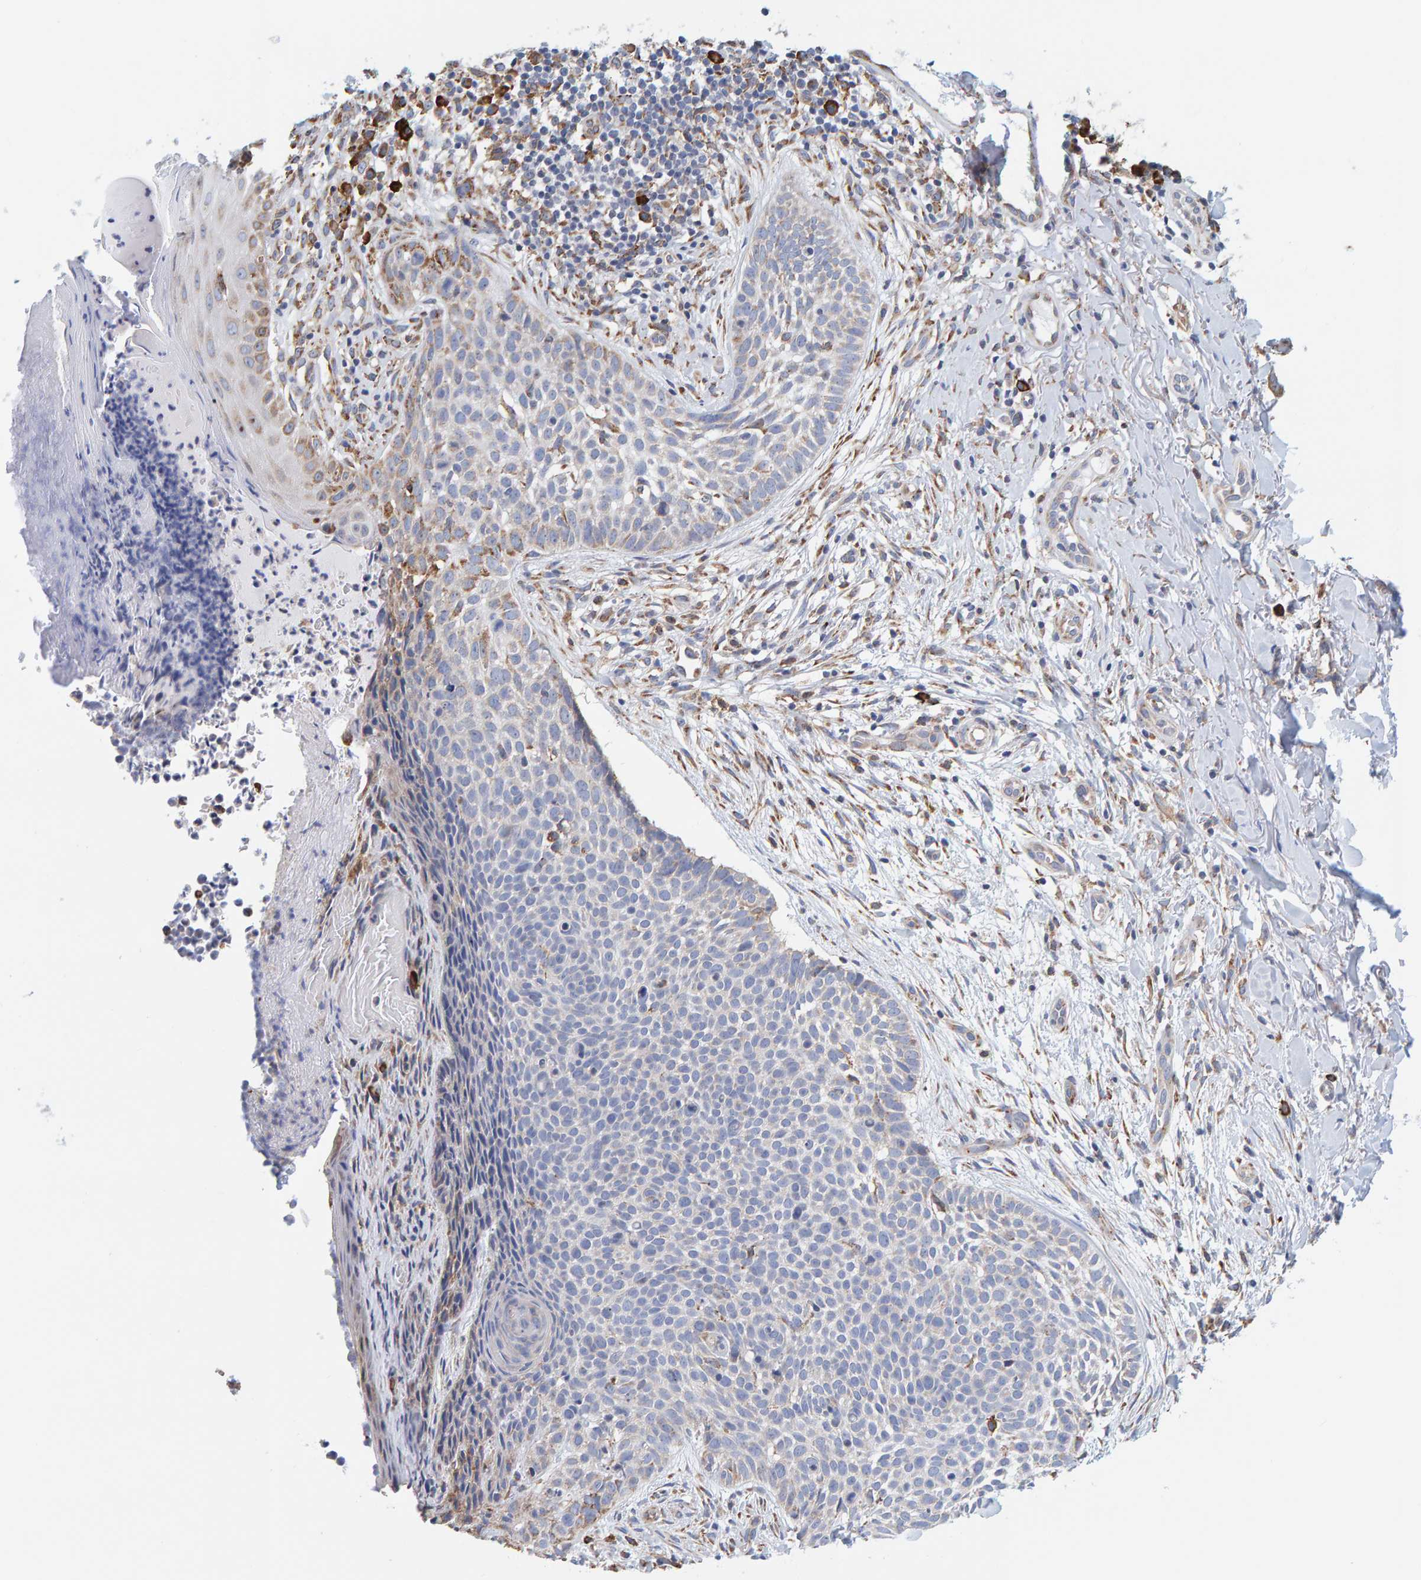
{"staining": {"intensity": "negative", "quantity": "none", "location": "none"}, "tissue": "skin cancer", "cell_type": "Tumor cells", "image_type": "cancer", "snomed": [{"axis": "morphology", "description": "Normal tissue, NOS"}, {"axis": "morphology", "description": "Basal cell carcinoma"}, {"axis": "topography", "description": "Skin"}], "caption": "High magnification brightfield microscopy of skin cancer stained with DAB (3,3'-diaminobenzidine) (brown) and counterstained with hematoxylin (blue): tumor cells show no significant positivity.", "gene": "SGPL1", "patient": {"sex": "male", "age": 67}}